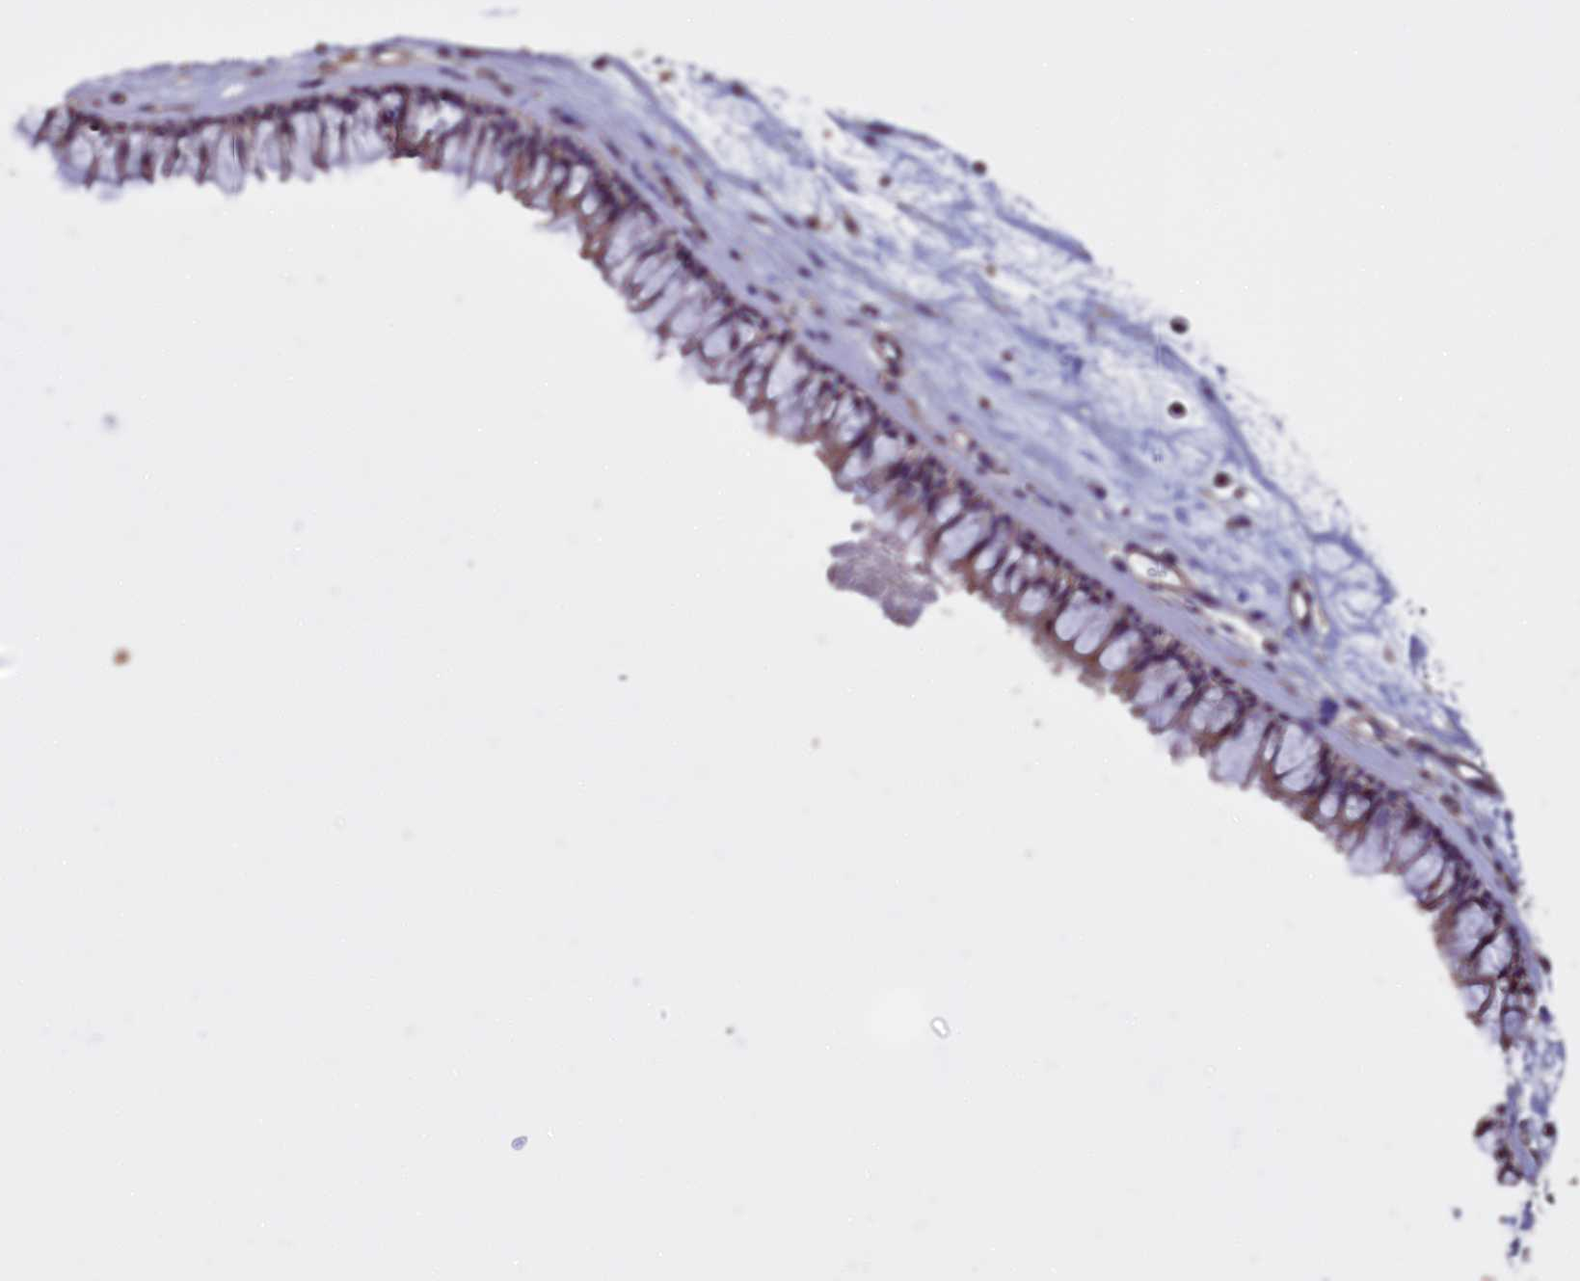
{"staining": {"intensity": "weak", "quantity": "25%-75%", "location": "cytoplasmic/membranous"}, "tissue": "nasopharynx", "cell_type": "Respiratory epithelial cells", "image_type": "normal", "snomed": [{"axis": "morphology", "description": "Normal tissue, NOS"}, {"axis": "morphology", "description": "Inflammation, NOS"}, {"axis": "morphology", "description": "Malignant melanoma, Metastatic site"}, {"axis": "topography", "description": "Nasopharynx"}], "caption": "Nasopharynx stained with DAB IHC demonstrates low levels of weak cytoplasmic/membranous positivity in approximately 25%-75% of respiratory epithelial cells. Immunohistochemistry stains the protein in brown and the nuclei are stained blue.", "gene": "USB1", "patient": {"sex": "male", "age": 70}}